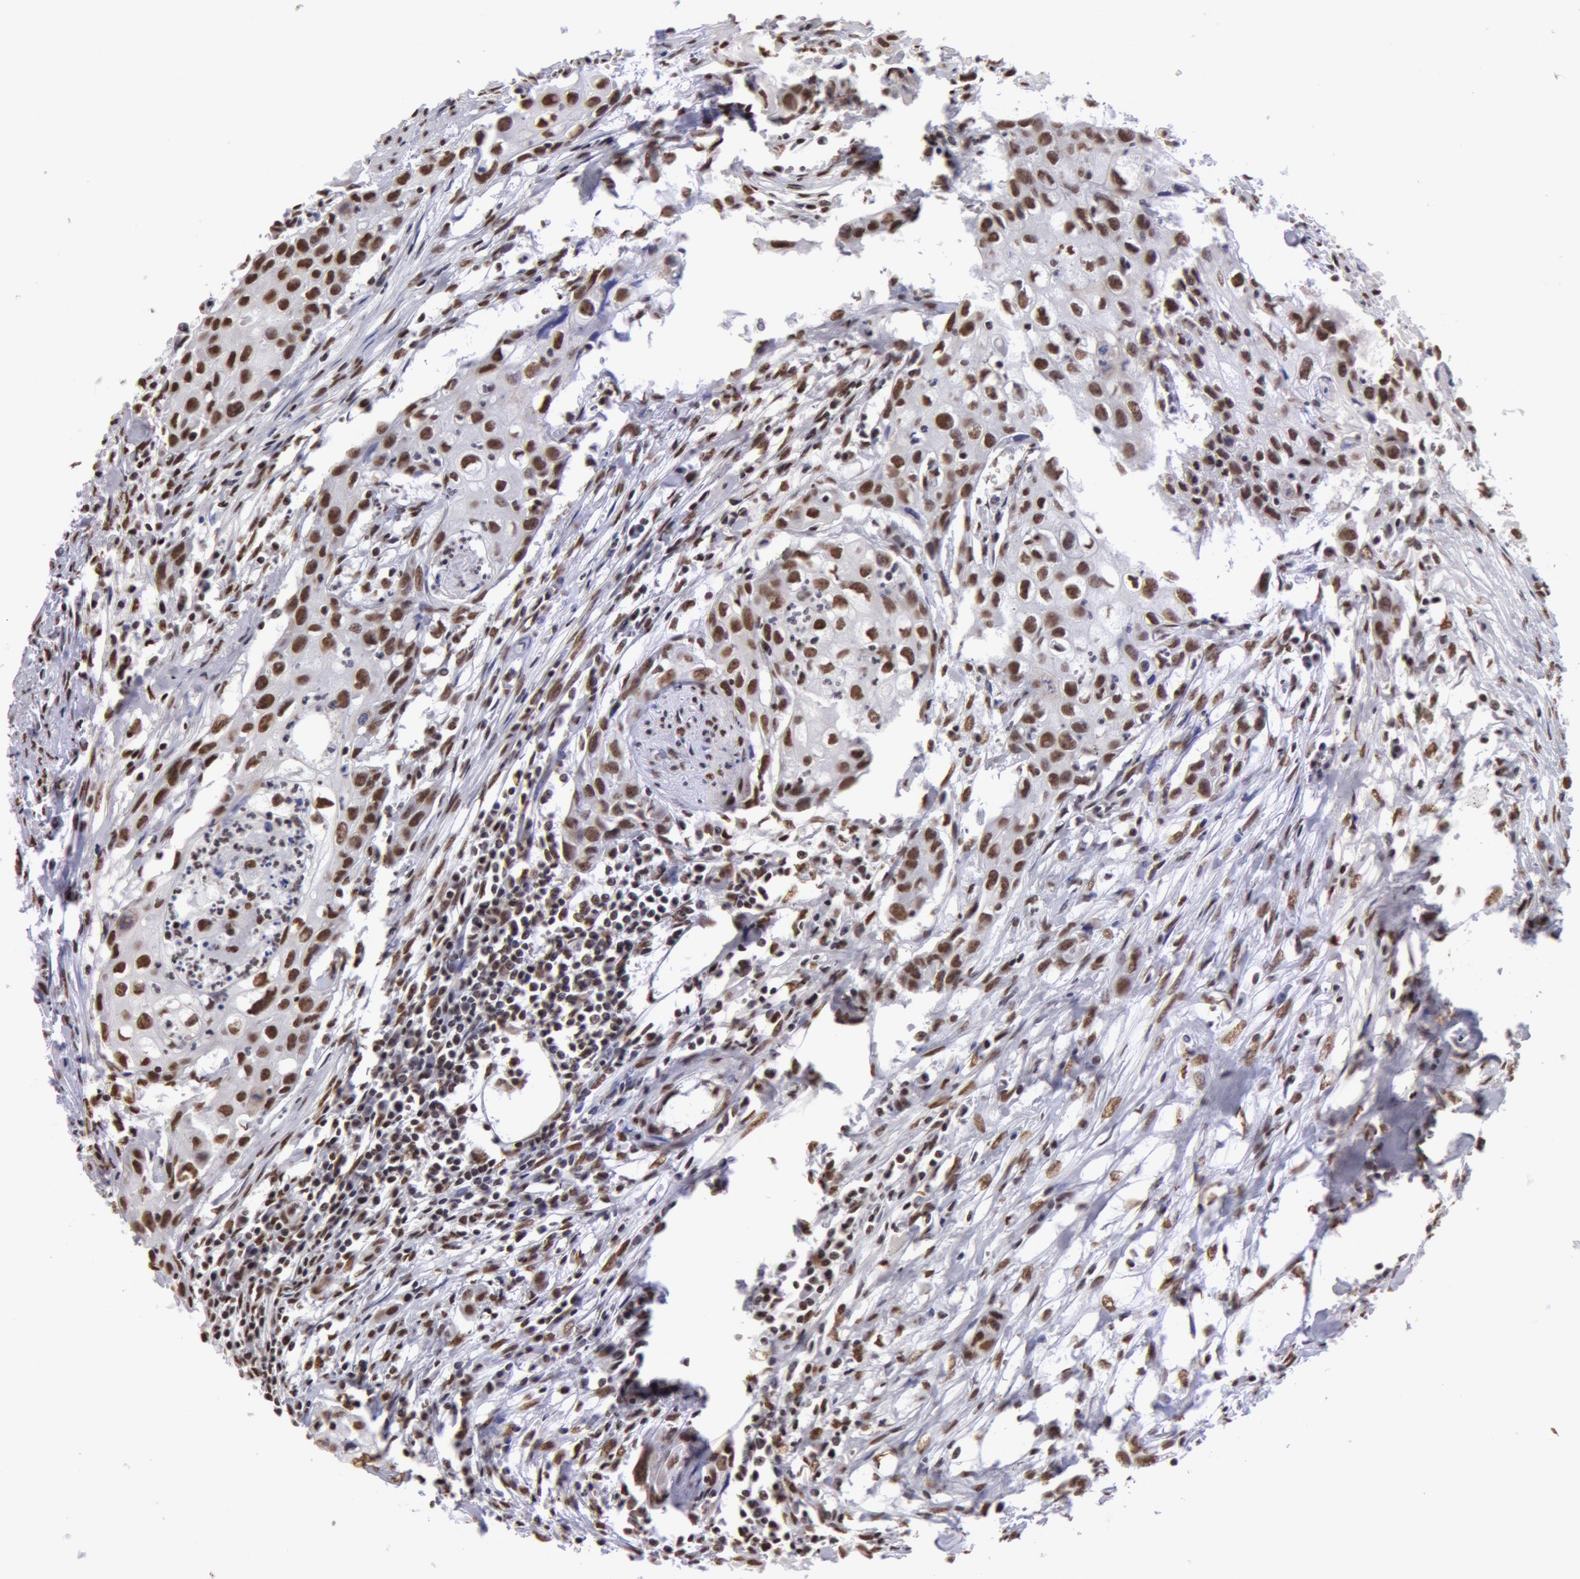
{"staining": {"intensity": "moderate", "quantity": "25%-75%", "location": "nuclear"}, "tissue": "urothelial cancer", "cell_type": "Tumor cells", "image_type": "cancer", "snomed": [{"axis": "morphology", "description": "Urothelial carcinoma, High grade"}, {"axis": "topography", "description": "Urinary bladder"}], "caption": "There is medium levels of moderate nuclear expression in tumor cells of urothelial cancer, as demonstrated by immunohistochemical staining (brown color).", "gene": "VRTN", "patient": {"sex": "male", "age": 54}}